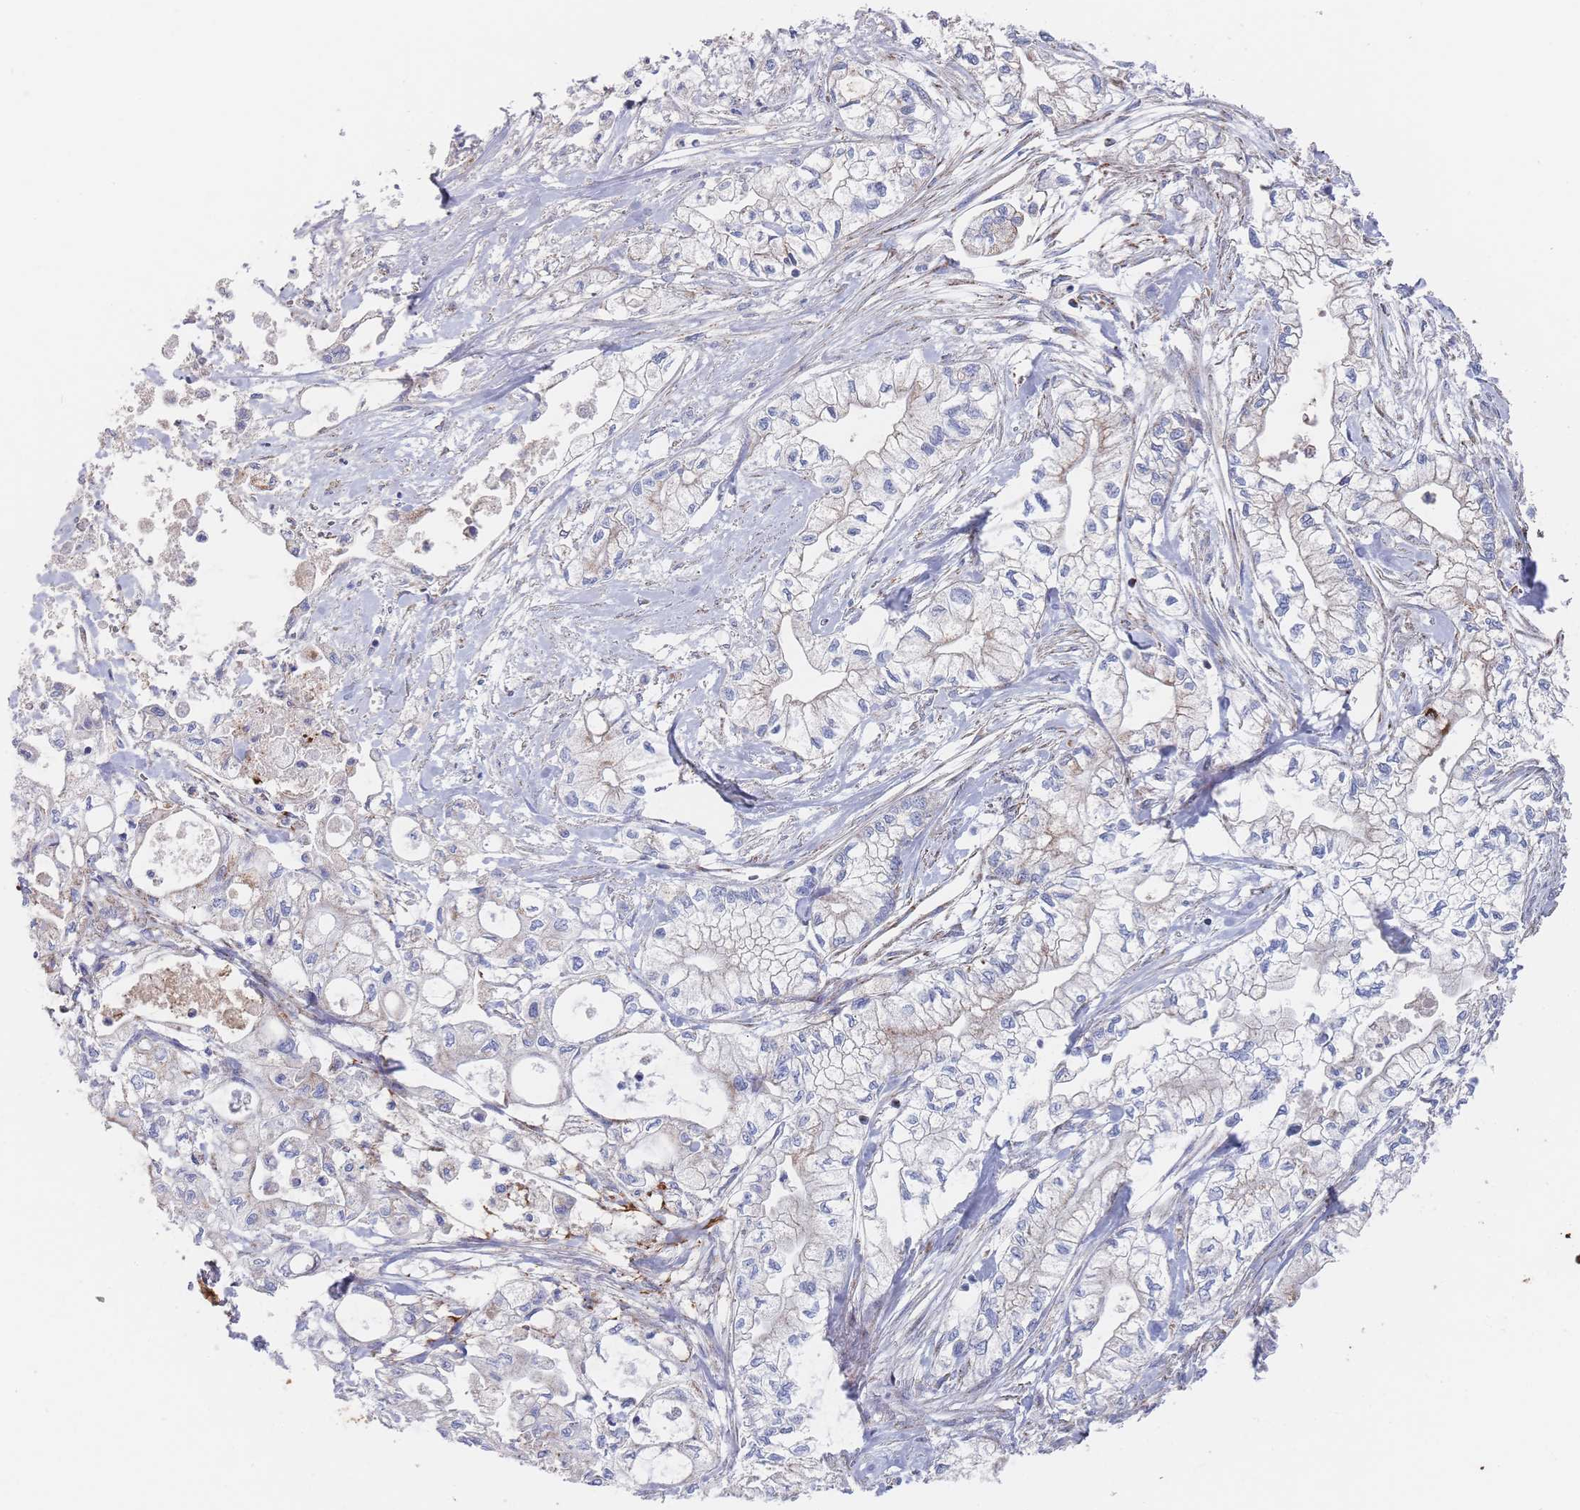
{"staining": {"intensity": "negative", "quantity": "none", "location": "none"}, "tissue": "pancreatic cancer", "cell_type": "Tumor cells", "image_type": "cancer", "snomed": [{"axis": "morphology", "description": "Adenocarcinoma, NOS"}, {"axis": "topography", "description": "Pancreas"}], "caption": "This is an immunohistochemistry micrograph of human pancreatic cancer (adenocarcinoma). There is no expression in tumor cells.", "gene": "IKZF4", "patient": {"sex": "male", "age": 79}}